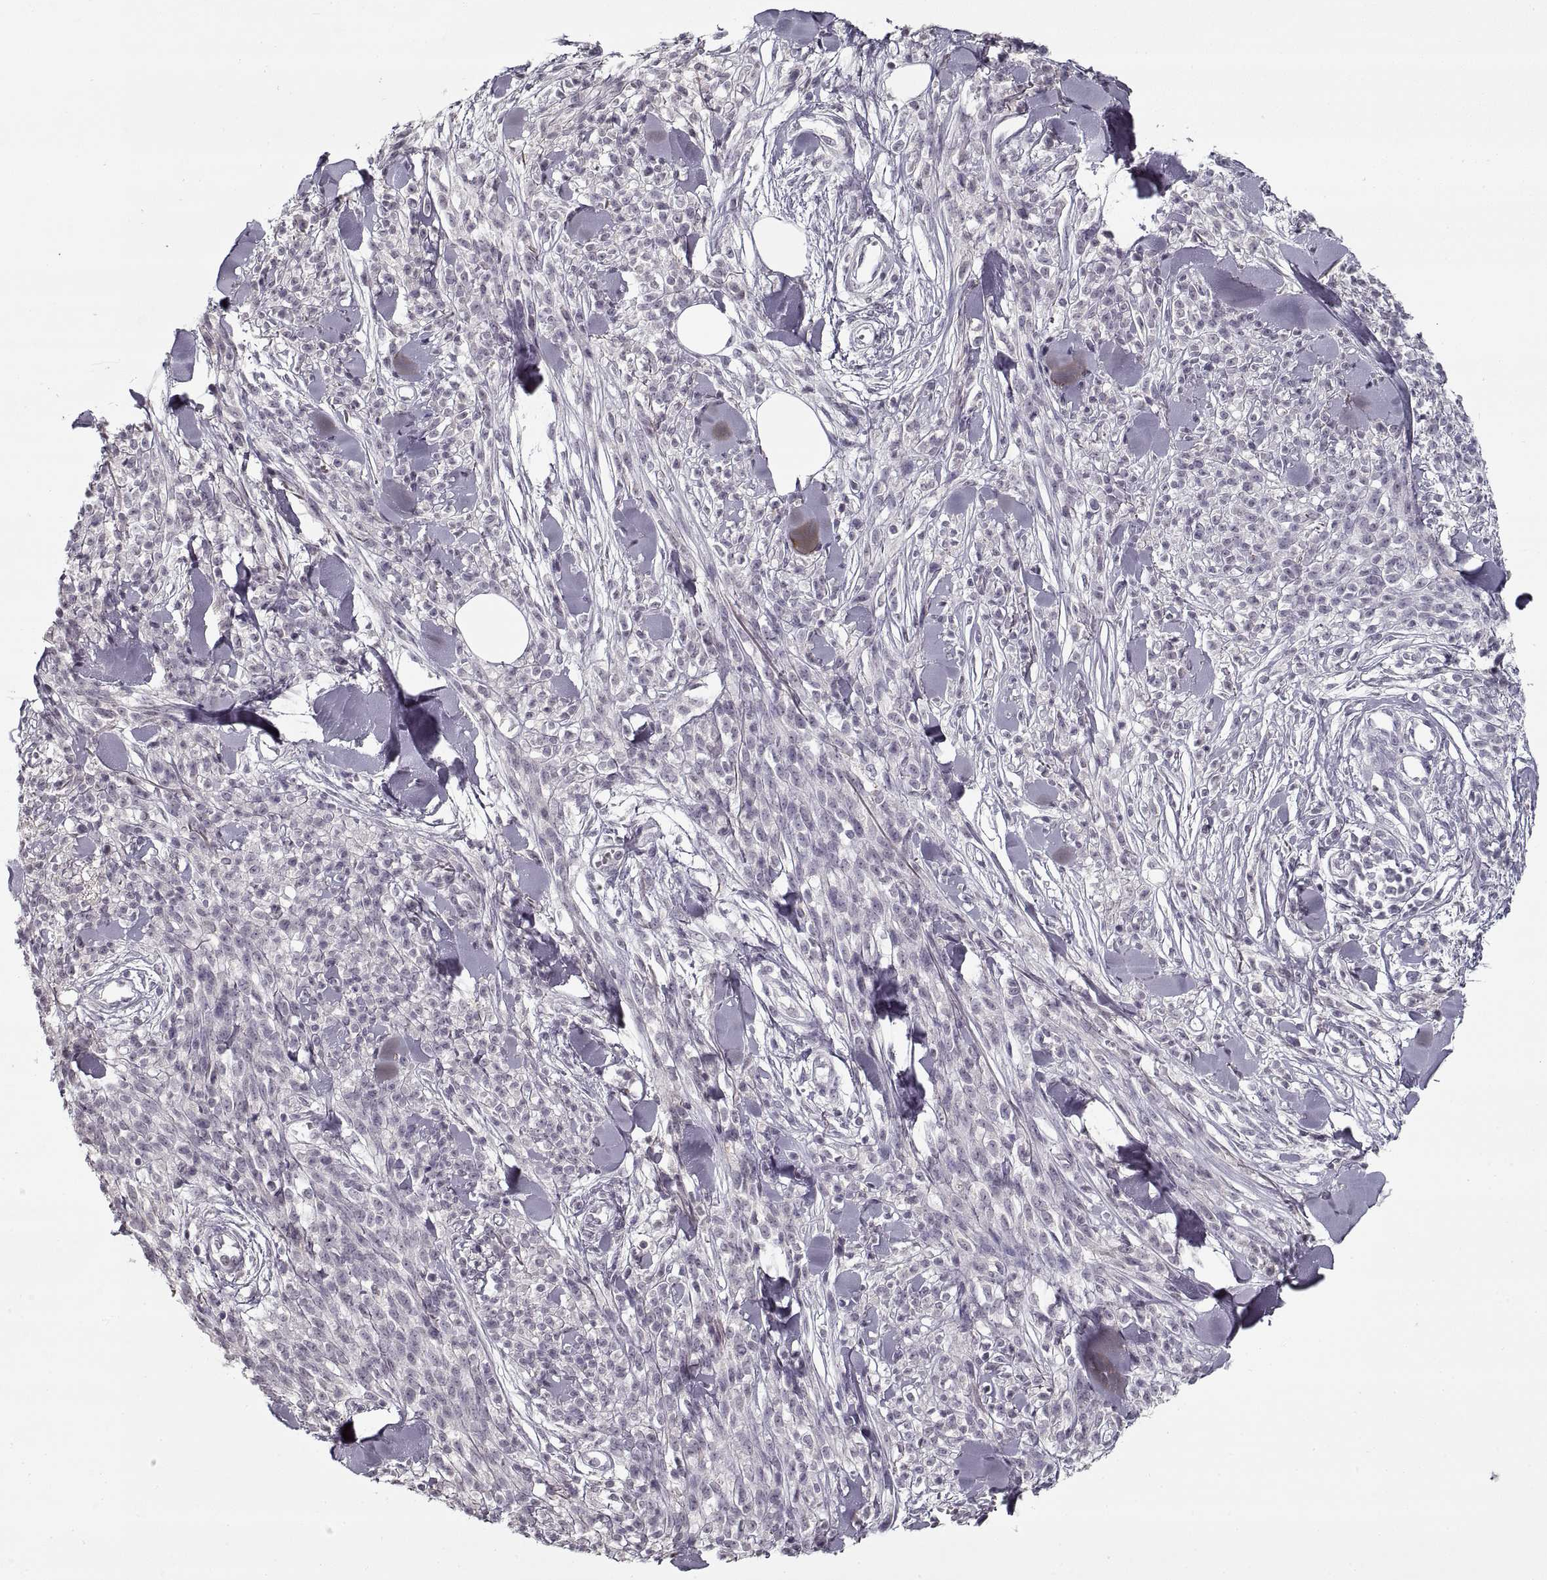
{"staining": {"intensity": "negative", "quantity": "none", "location": "none"}, "tissue": "melanoma", "cell_type": "Tumor cells", "image_type": "cancer", "snomed": [{"axis": "morphology", "description": "Malignant melanoma, NOS"}, {"axis": "topography", "description": "Skin"}, {"axis": "topography", "description": "Skin of trunk"}], "caption": "Micrograph shows no significant protein staining in tumor cells of melanoma. The staining is performed using DAB (3,3'-diaminobenzidine) brown chromogen with nuclei counter-stained in using hematoxylin.", "gene": "GAD2", "patient": {"sex": "male", "age": 74}}